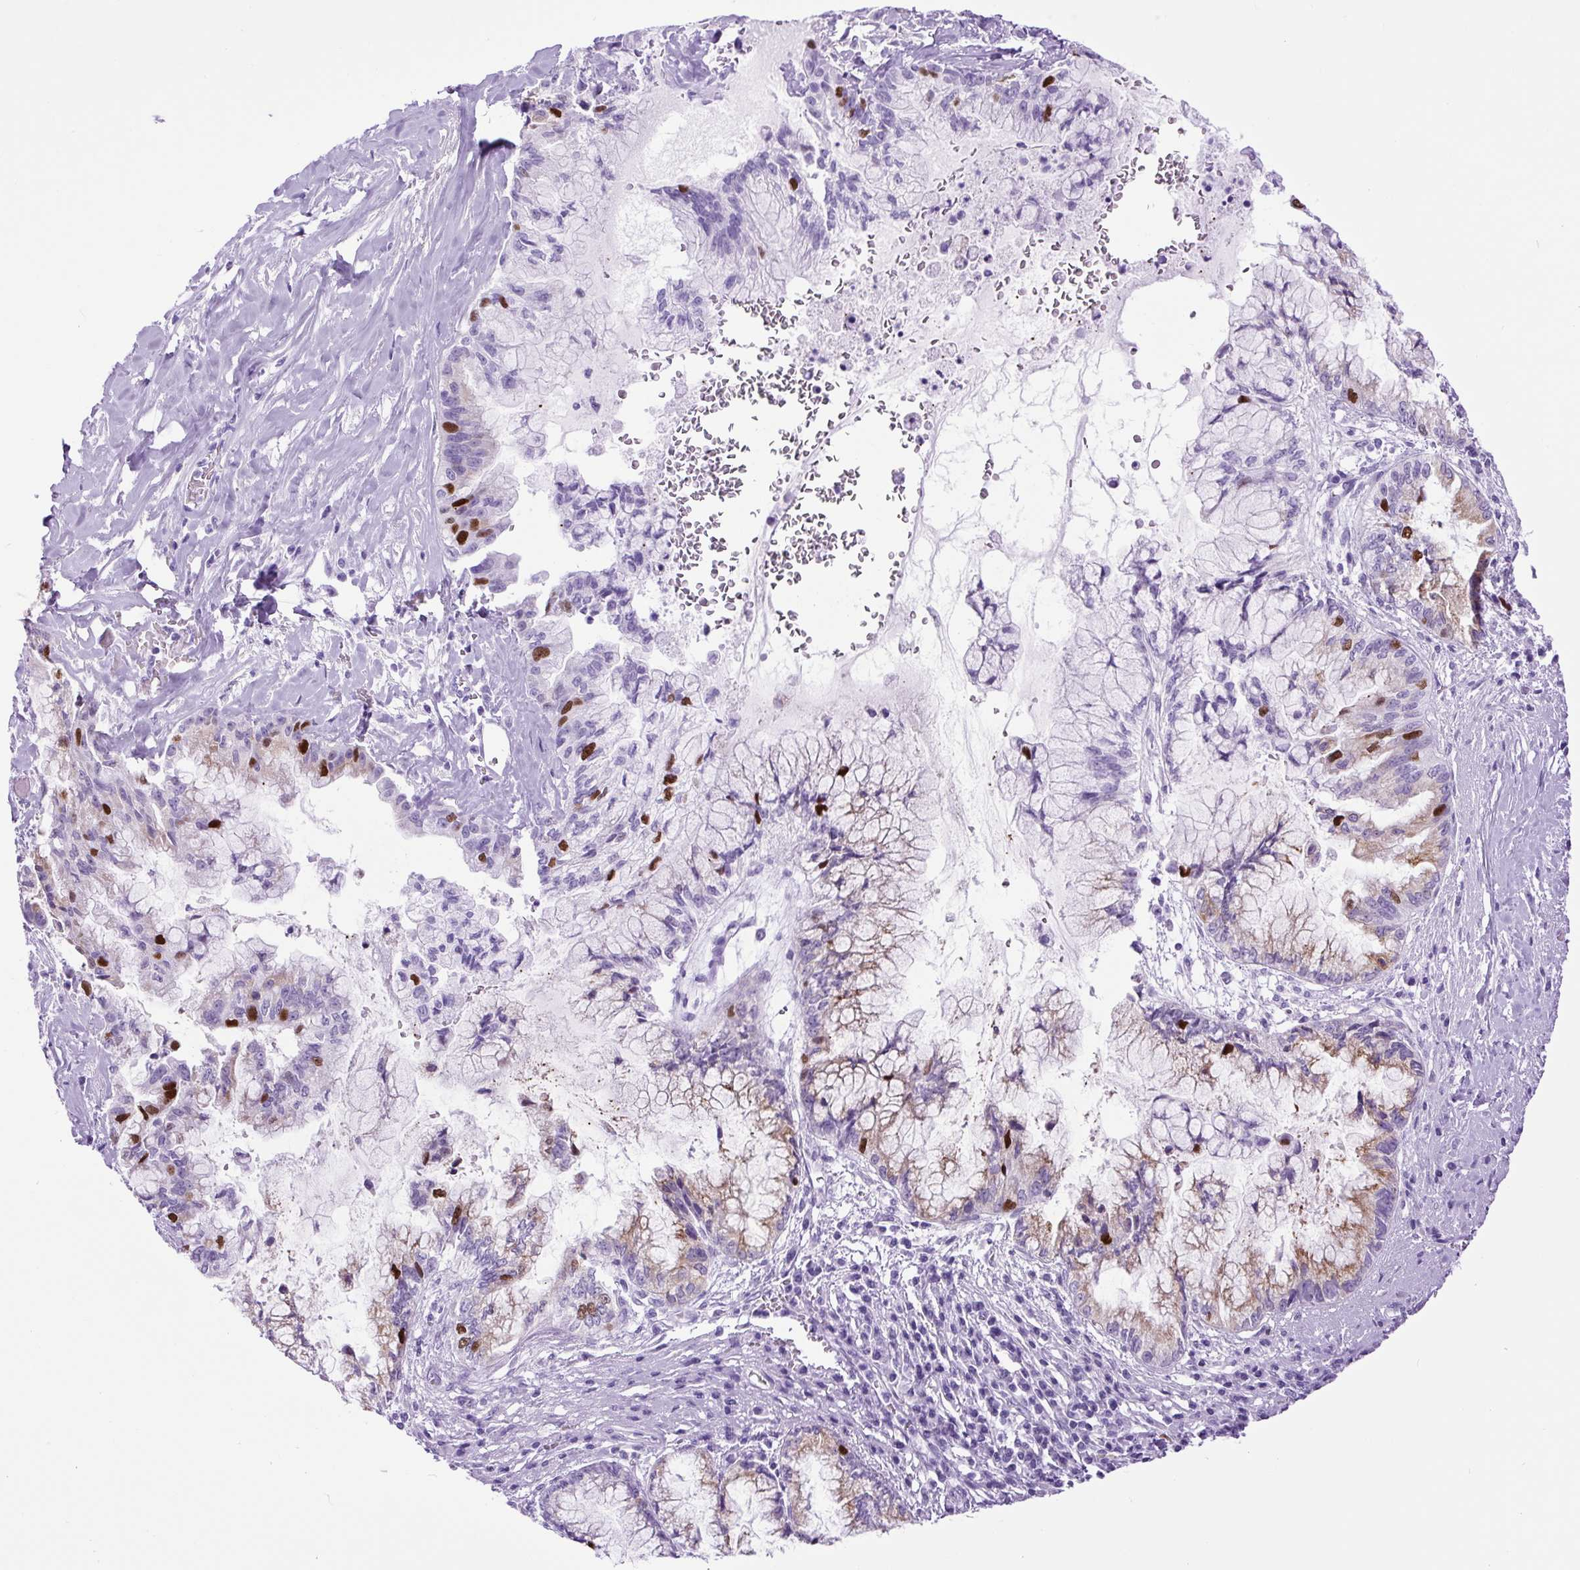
{"staining": {"intensity": "strong", "quantity": "<25%", "location": "cytoplasmic/membranous,nuclear"}, "tissue": "pancreatic cancer", "cell_type": "Tumor cells", "image_type": "cancer", "snomed": [{"axis": "morphology", "description": "Adenocarcinoma, NOS"}, {"axis": "topography", "description": "Pancreas"}], "caption": "Tumor cells show strong cytoplasmic/membranous and nuclear expression in approximately <25% of cells in adenocarcinoma (pancreatic).", "gene": "RACGAP1", "patient": {"sex": "male", "age": 73}}